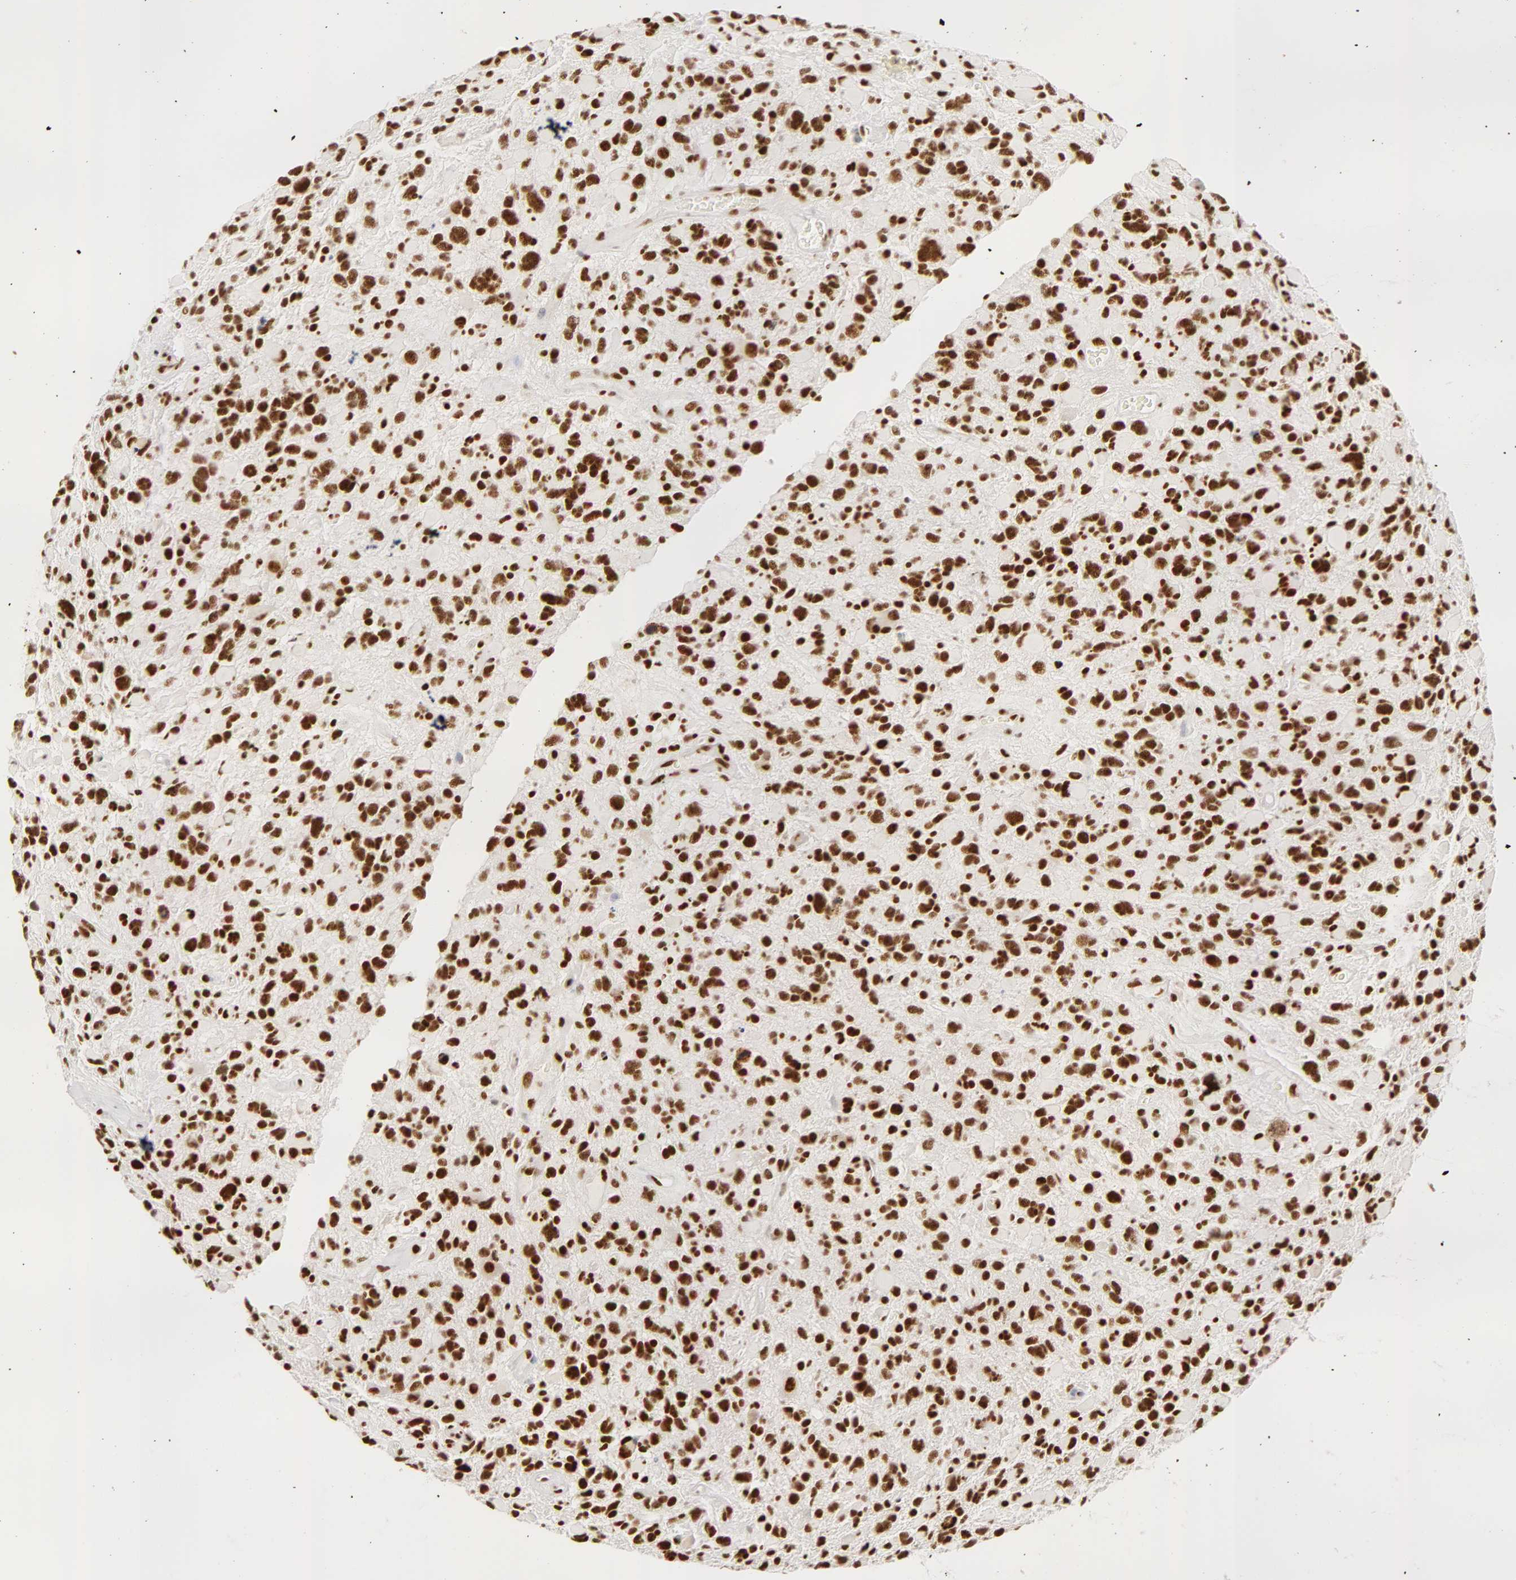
{"staining": {"intensity": "strong", "quantity": ">75%", "location": "nuclear"}, "tissue": "glioma", "cell_type": "Tumor cells", "image_type": "cancer", "snomed": [{"axis": "morphology", "description": "Glioma, malignant, High grade"}, {"axis": "topography", "description": "Brain"}], "caption": "Strong nuclear positivity for a protein is seen in approximately >75% of tumor cells of malignant glioma (high-grade) using immunohistochemistry (IHC).", "gene": "RBM39", "patient": {"sex": "female", "age": 37}}